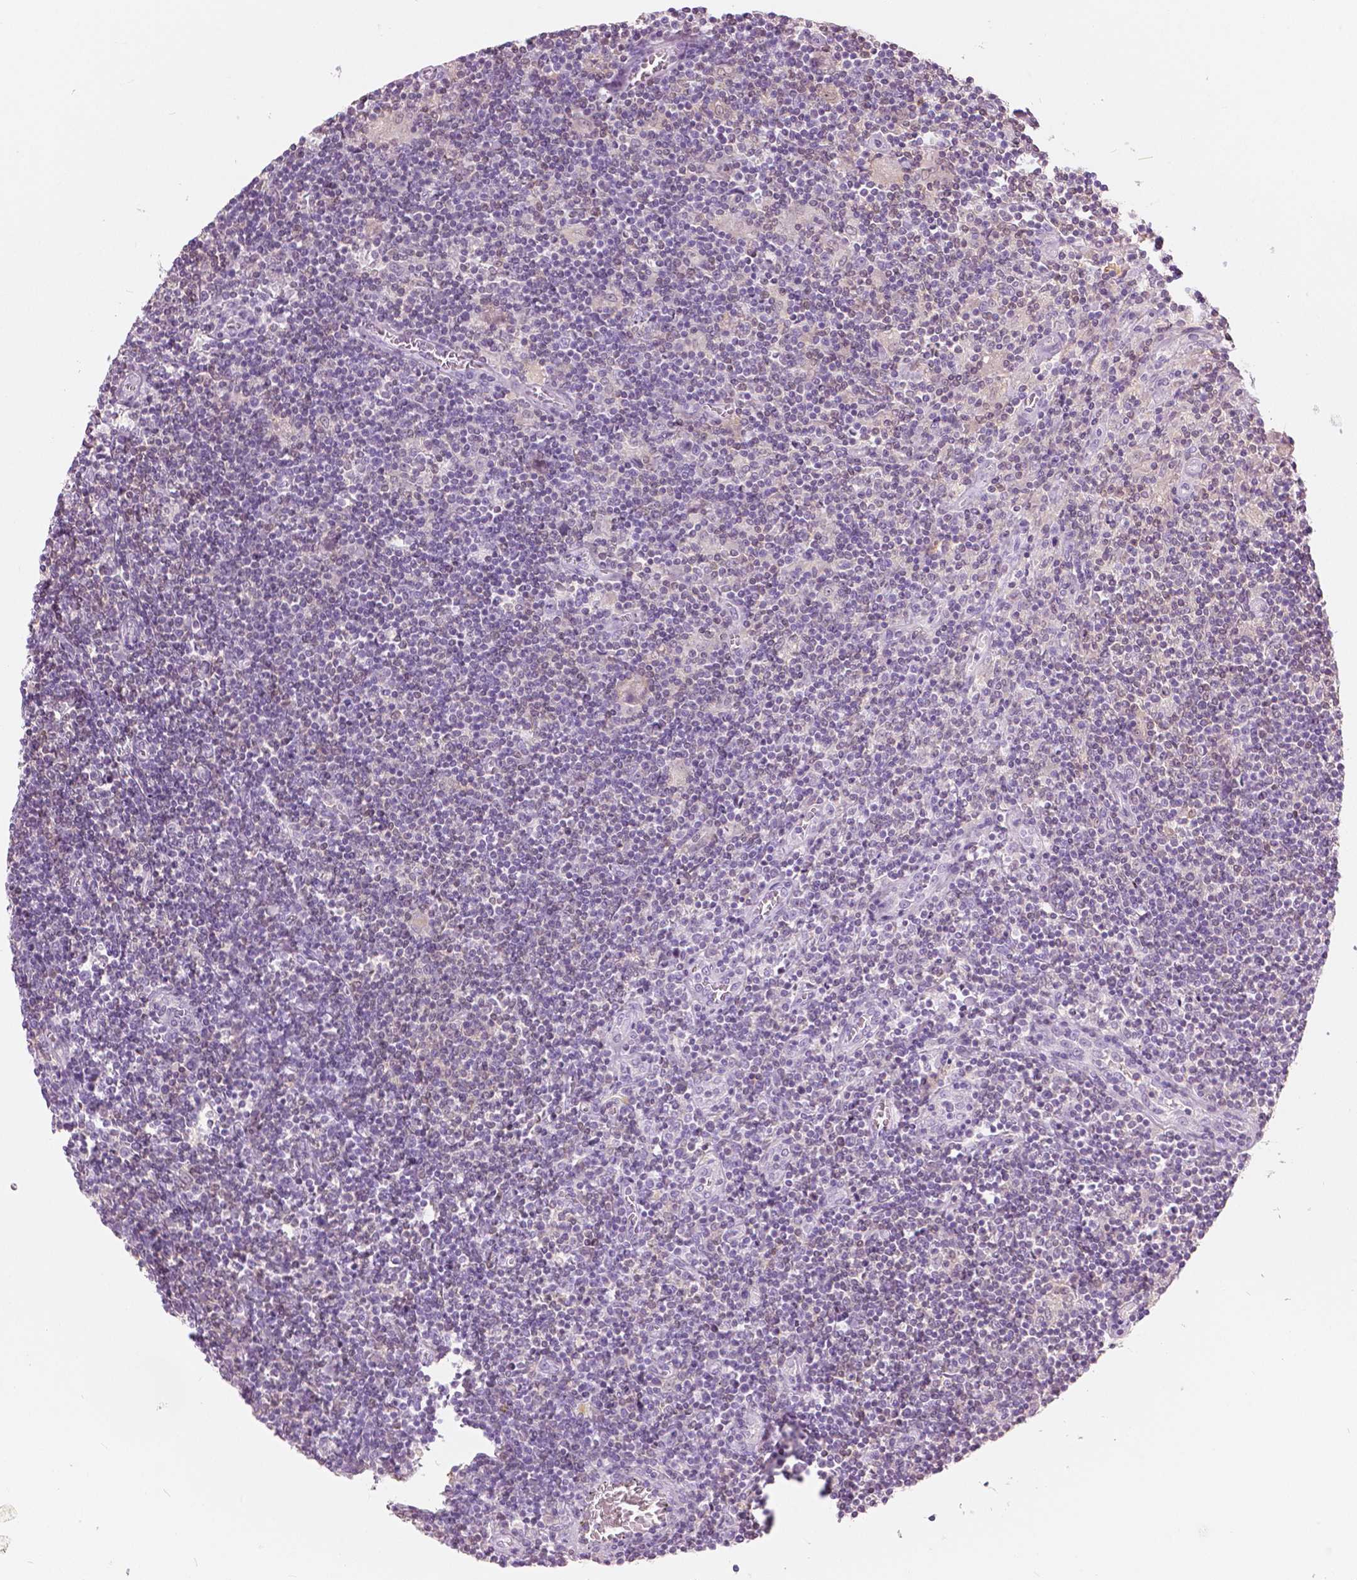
{"staining": {"intensity": "negative", "quantity": "none", "location": "none"}, "tissue": "lymphoma", "cell_type": "Tumor cells", "image_type": "cancer", "snomed": [{"axis": "morphology", "description": "Hodgkin's disease, NOS"}, {"axis": "topography", "description": "Lymph node"}], "caption": "Tumor cells are negative for brown protein staining in lymphoma. (Stains: DAB (3,3'-diaminobenzidine) immunohistochemistry with hematoxylin counter stain, Microscopy: brightfield microscopy at high magnification).", "gene": "GALM", "patient": {"sex": "male", "age": 40}}